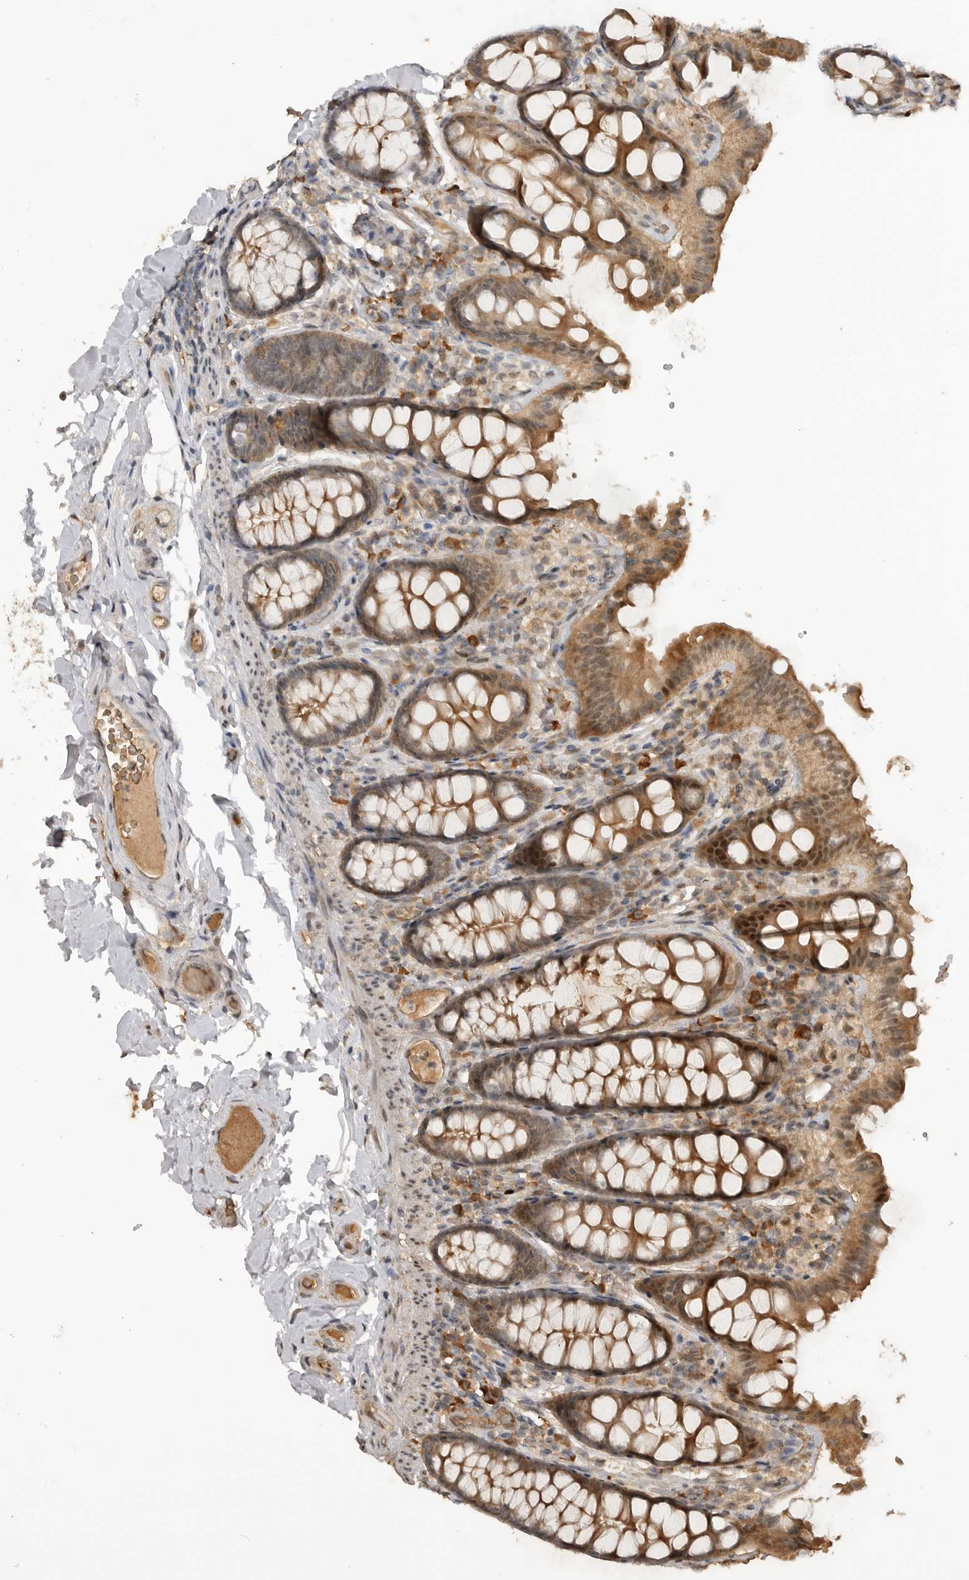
{"staining": {"intensity": "weak", "quantity": ">75%", "location": "cytoplasmic/membranous,nuclear"}, "tissue": "colon", "cell_type": "Endothelial cells", "image_type": "normal", "snomed": [{"axis": "morphology", "description": "Normal tissue, NOS"}, {"axis": "topography", "description": "Colon"}, {"axis": "topography", "description": "Peripheral nerve tissue"}], "caption": "Immunohistochemical staining of normal human colon demonstrates low levels of weak cytoplasmic/membranous,nuclear staining in about >75% of endothelial cells. (DAB IHC with brightfield microscopy, high magnification).", "gene": "ASPSCR1", "patient": {"sex": "female", "age": 61}}